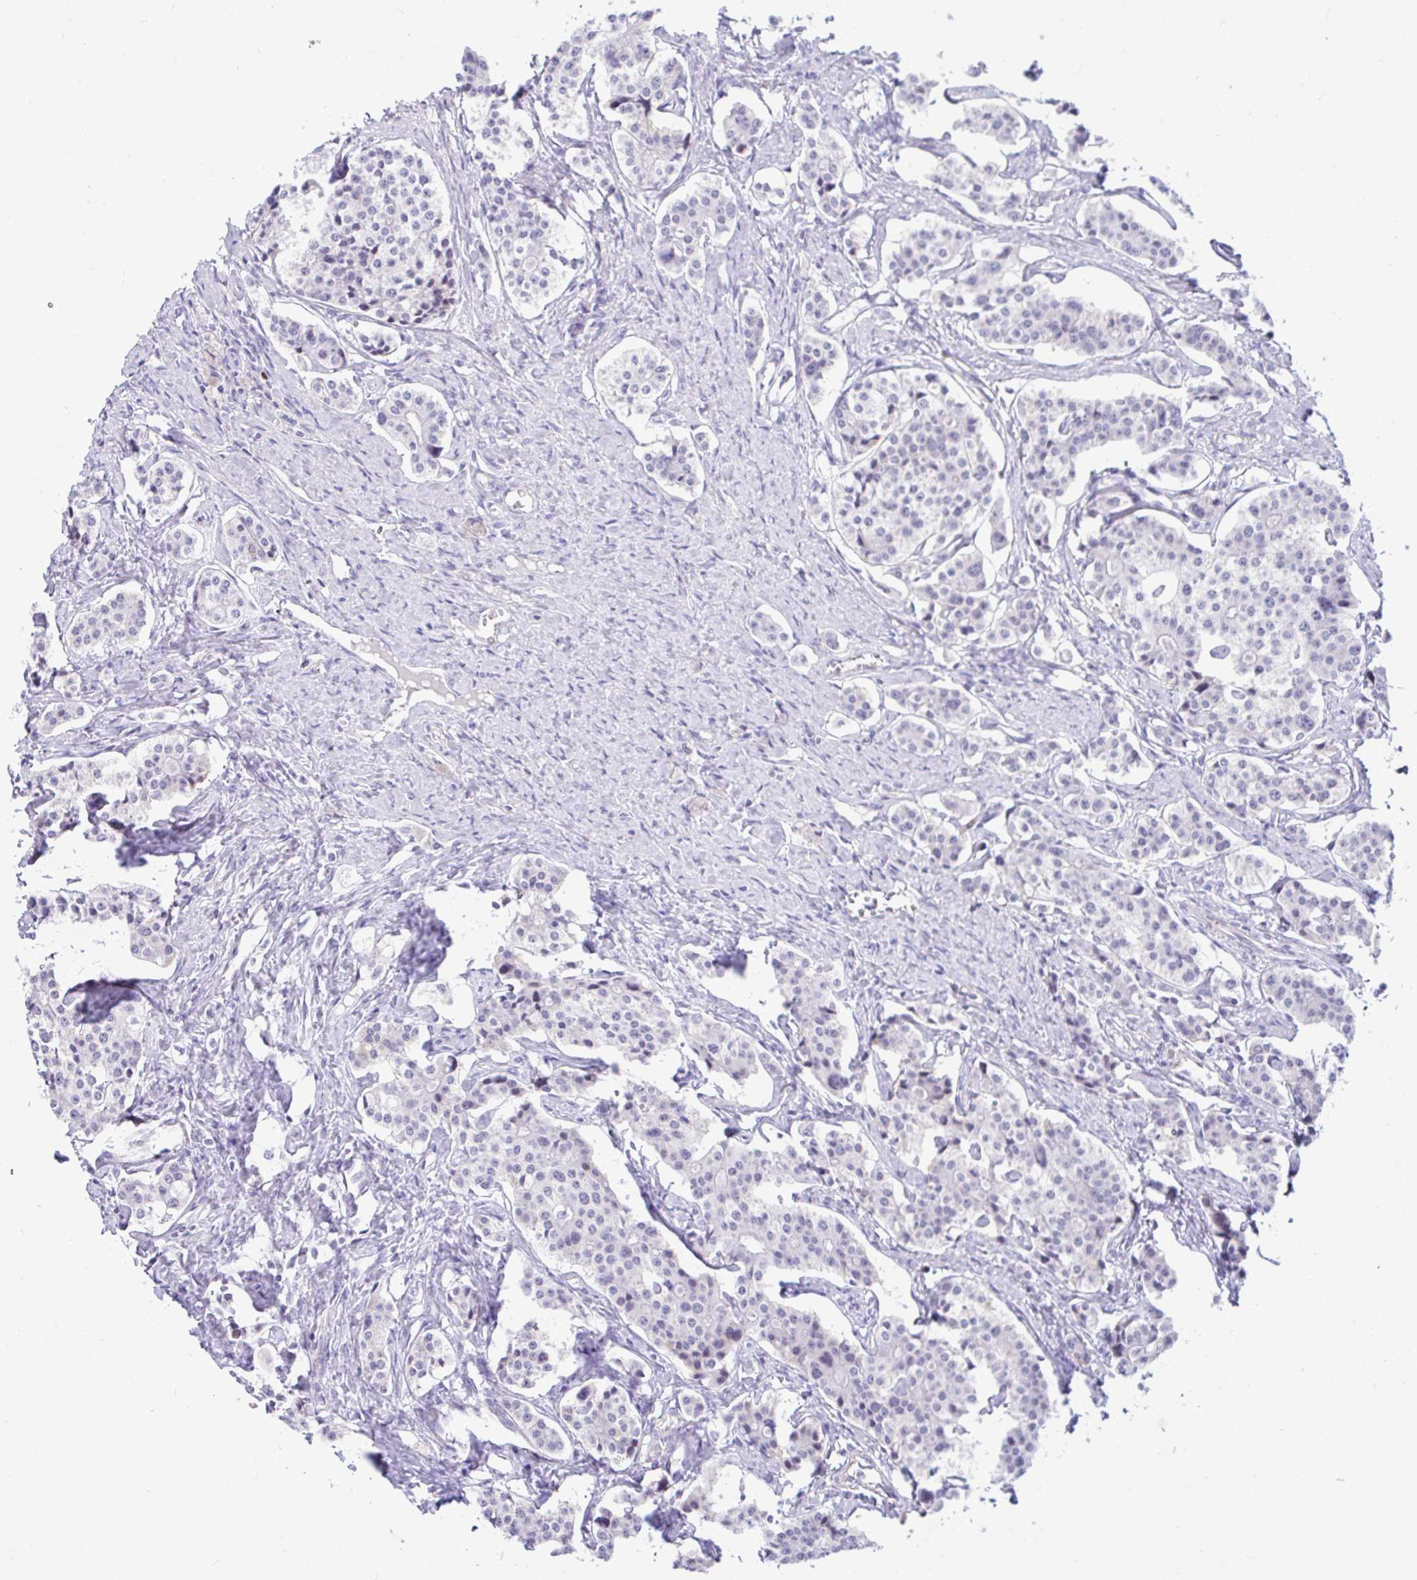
{"staining": {"intensity": "negative", "quantity": "none", "location": "none"}, "tissue": "carcinoid", "cell_type": "Tumor cells", "image_type": "cancer", "snomed": [{"axis": "morphology", "description": "Carcinoid, malignant, NOS"}, {"axis": "topography", "description": "Small intestine"}], "caption": "A high-resolution histopathology image shows IHC staining of carcinoid, which displays no significant staining in tumor cells.", "gene": "SLC25A51", "patient": {"sex": "male", "age": 63}}